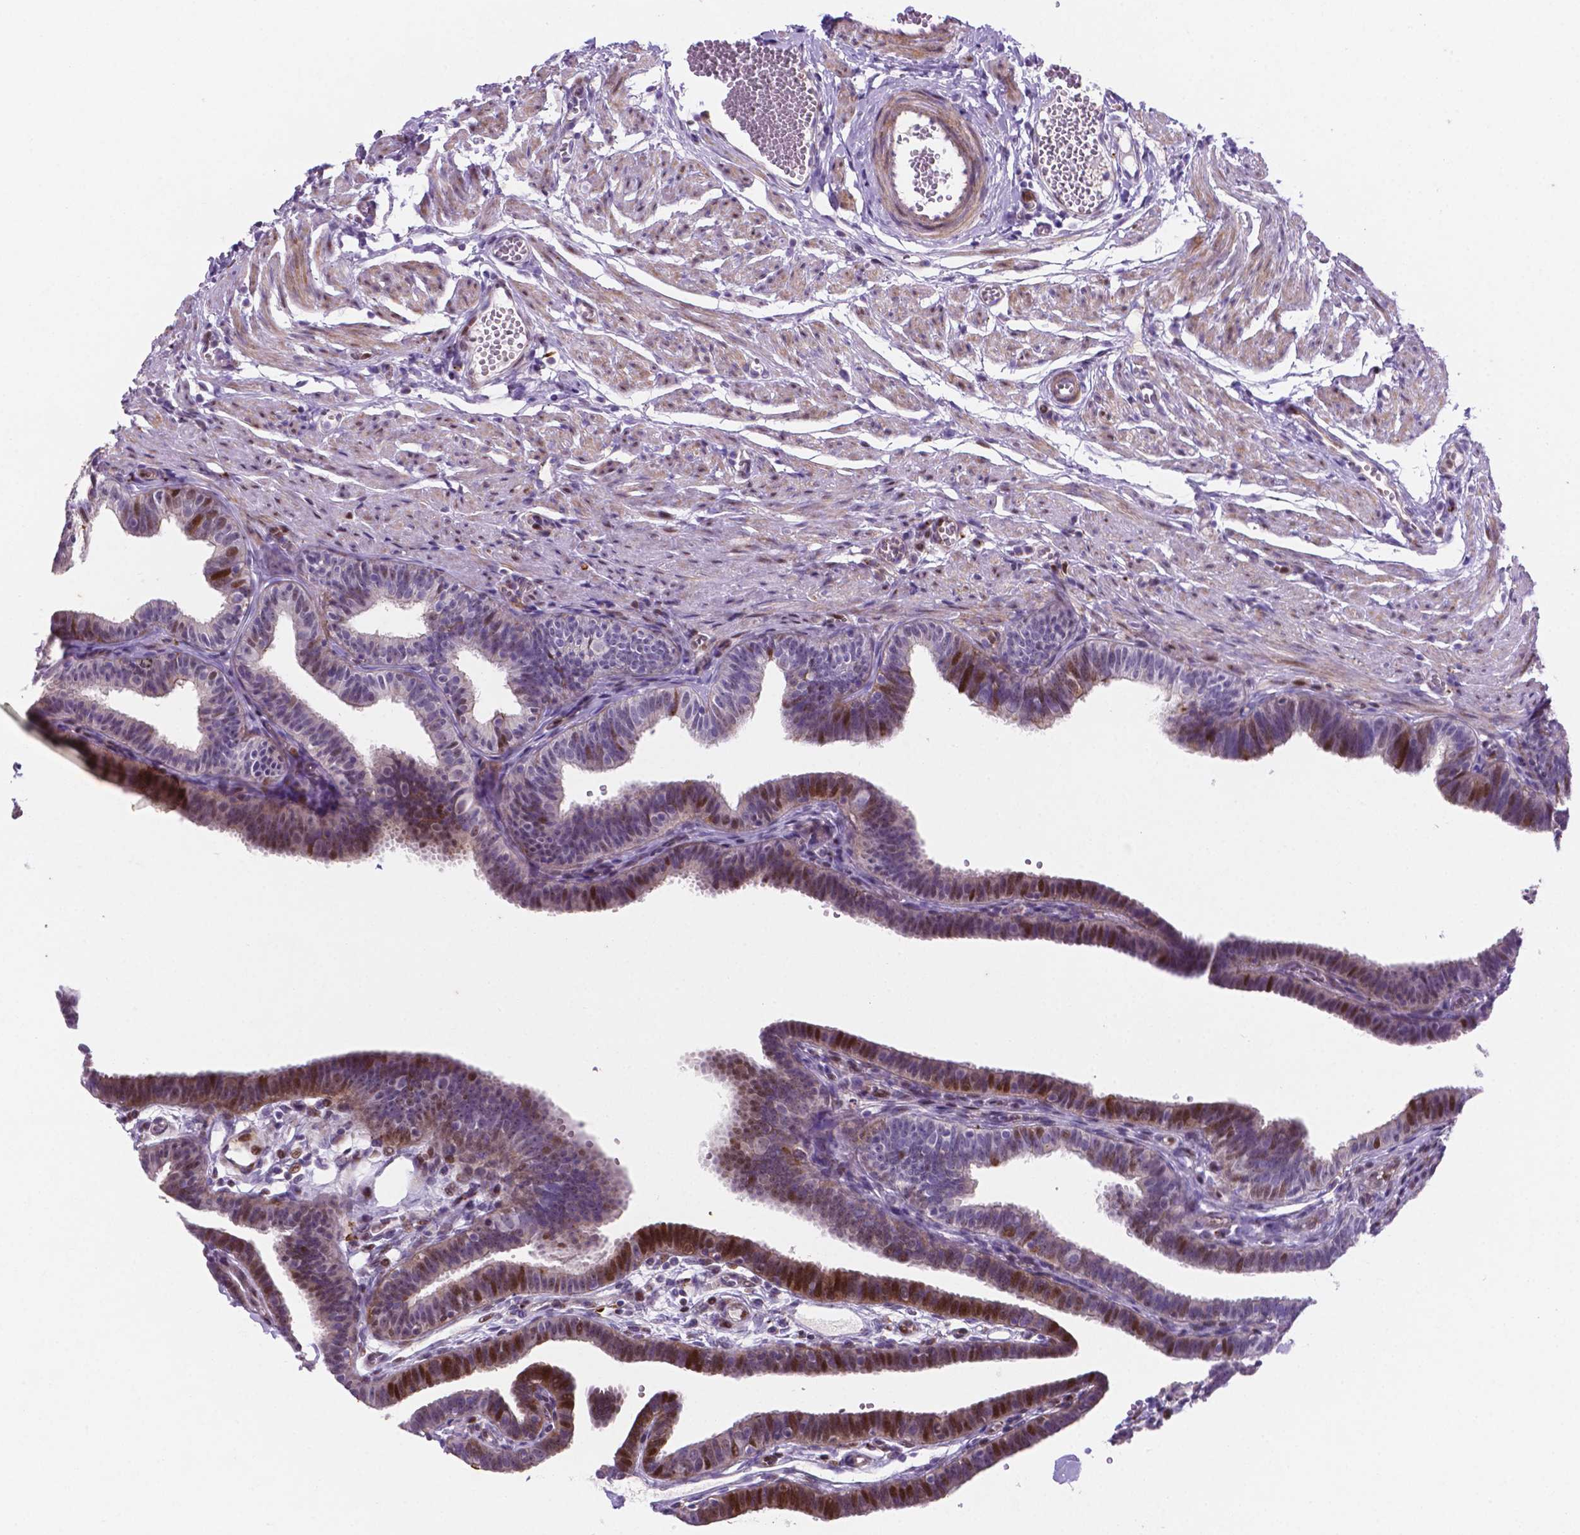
{"staining": {"intensity": "strong", "quantity": "25%-75%", "location": "nuclear"}, "tissue": "fallopian tube", "cell_type": "Glandular cells", "image_type": "normal", "snomed": [{"axis": "morphology", "description": "Normal tissue, NOS"}, {"axis": "topography", "description": "Fallopian tube"}], "caption": "Fallopian tube stained with immunohistochemistry exhibits strong nuclear positivity in about 25%-75% of glandular cells. Ihc stains the protein of interest in brown and the nuclei are stained blue.", "gene": "TM4SF20", "patient": {"sex": "female", "age": 25}}